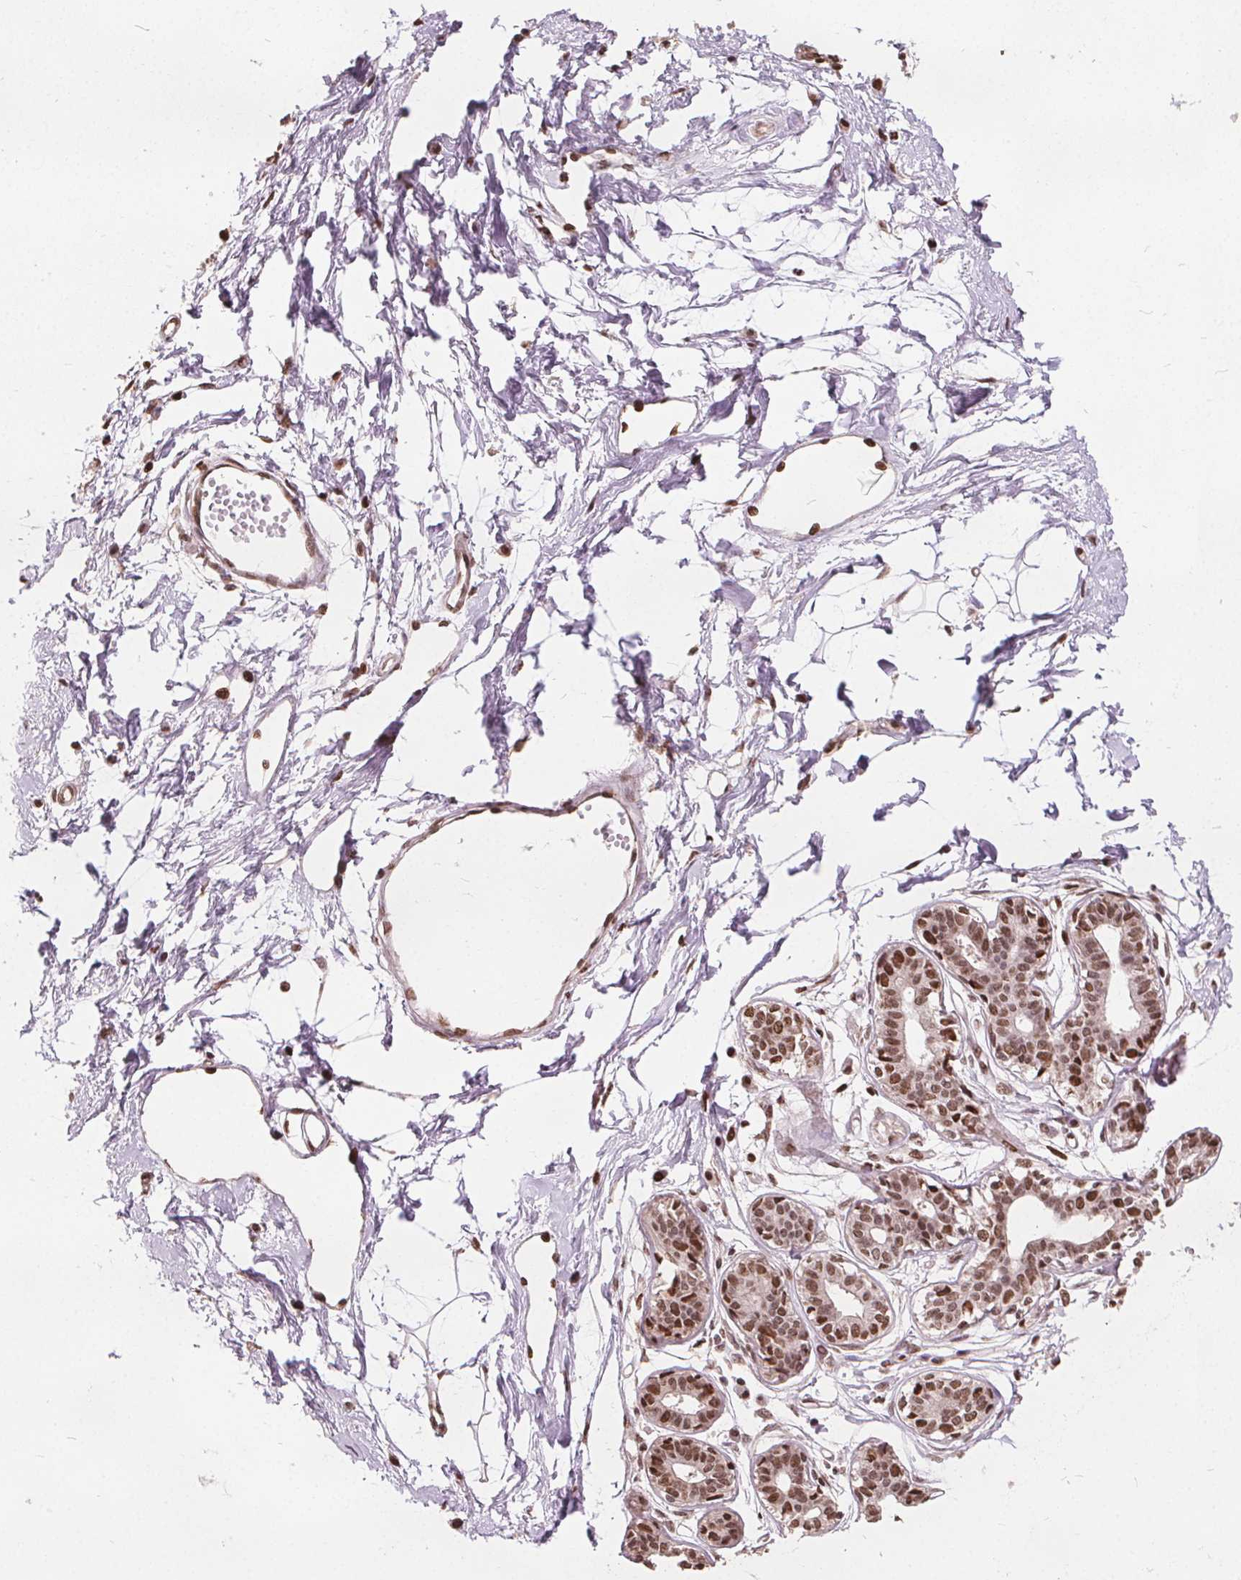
{"staining": {"intensity": "moderate", "quantity": "<25%", "location": "nuclear"}, "tissue": "breast", "cell_type": "Adipocytes", "image_type": "normal", "snomed": [{"axis": "morphology", "description": "Normal tissue, NOS"}, {"axis": "topography", "description": "Breast"}], "caption": "Brown immunohistochemical staining in benign human breast displays moderate nuclear staining in approximately <25% of adipocytes. (Stains: DAB in brown, nuclei in blue, Microscopy: brightfield microscopy at high magnification).", "gene": "ISLR2", "patient": {"sex": "female", "age": 45}}